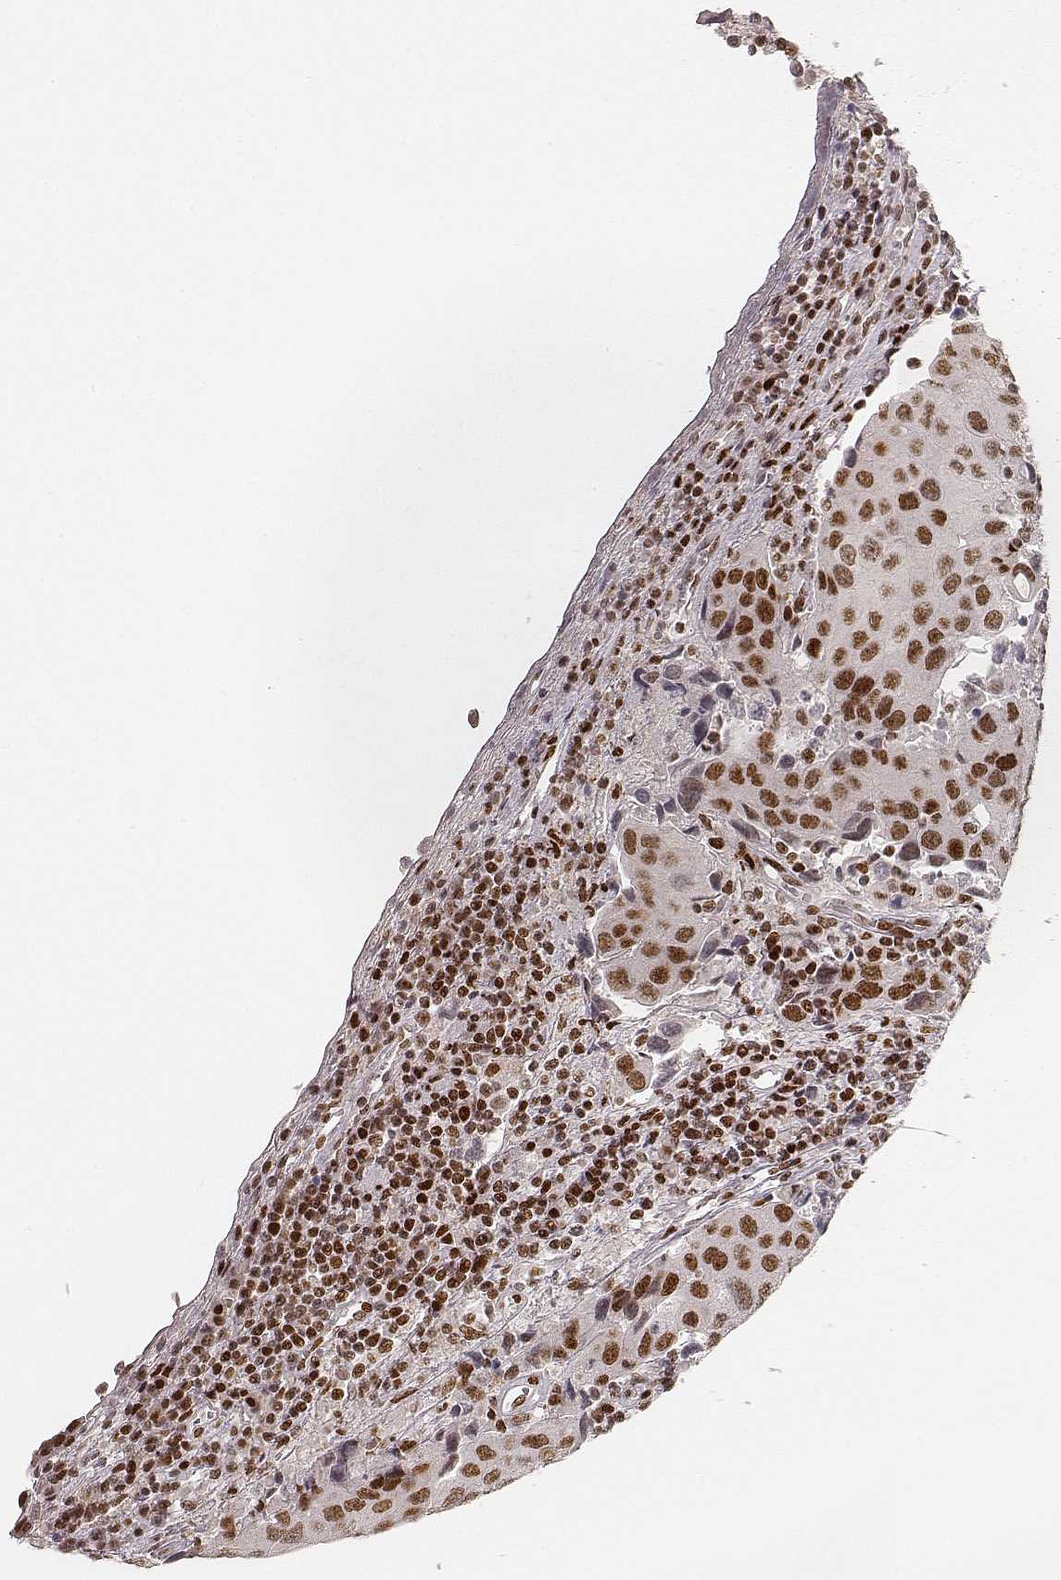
{"staining": {"intensity": "strong", "quantity": ">75%", "location": "nuclear"}, "tissue": "urothelial cancer", "cell_type": "Tumor cells", "image_type": "cancer", "snomed": [{"axis": "morphology", "description": "Urothelial carcinoma, High grade"}, {"axis": "topography", "description": "Urinary bladder"}], "caption": "Strong nuclear positivity is seen in about >75% of tumor cells in high-grade urothelial carcinoma.", "gene": "HNRNPC", "patient": {"sex": "female", "age": 85}}